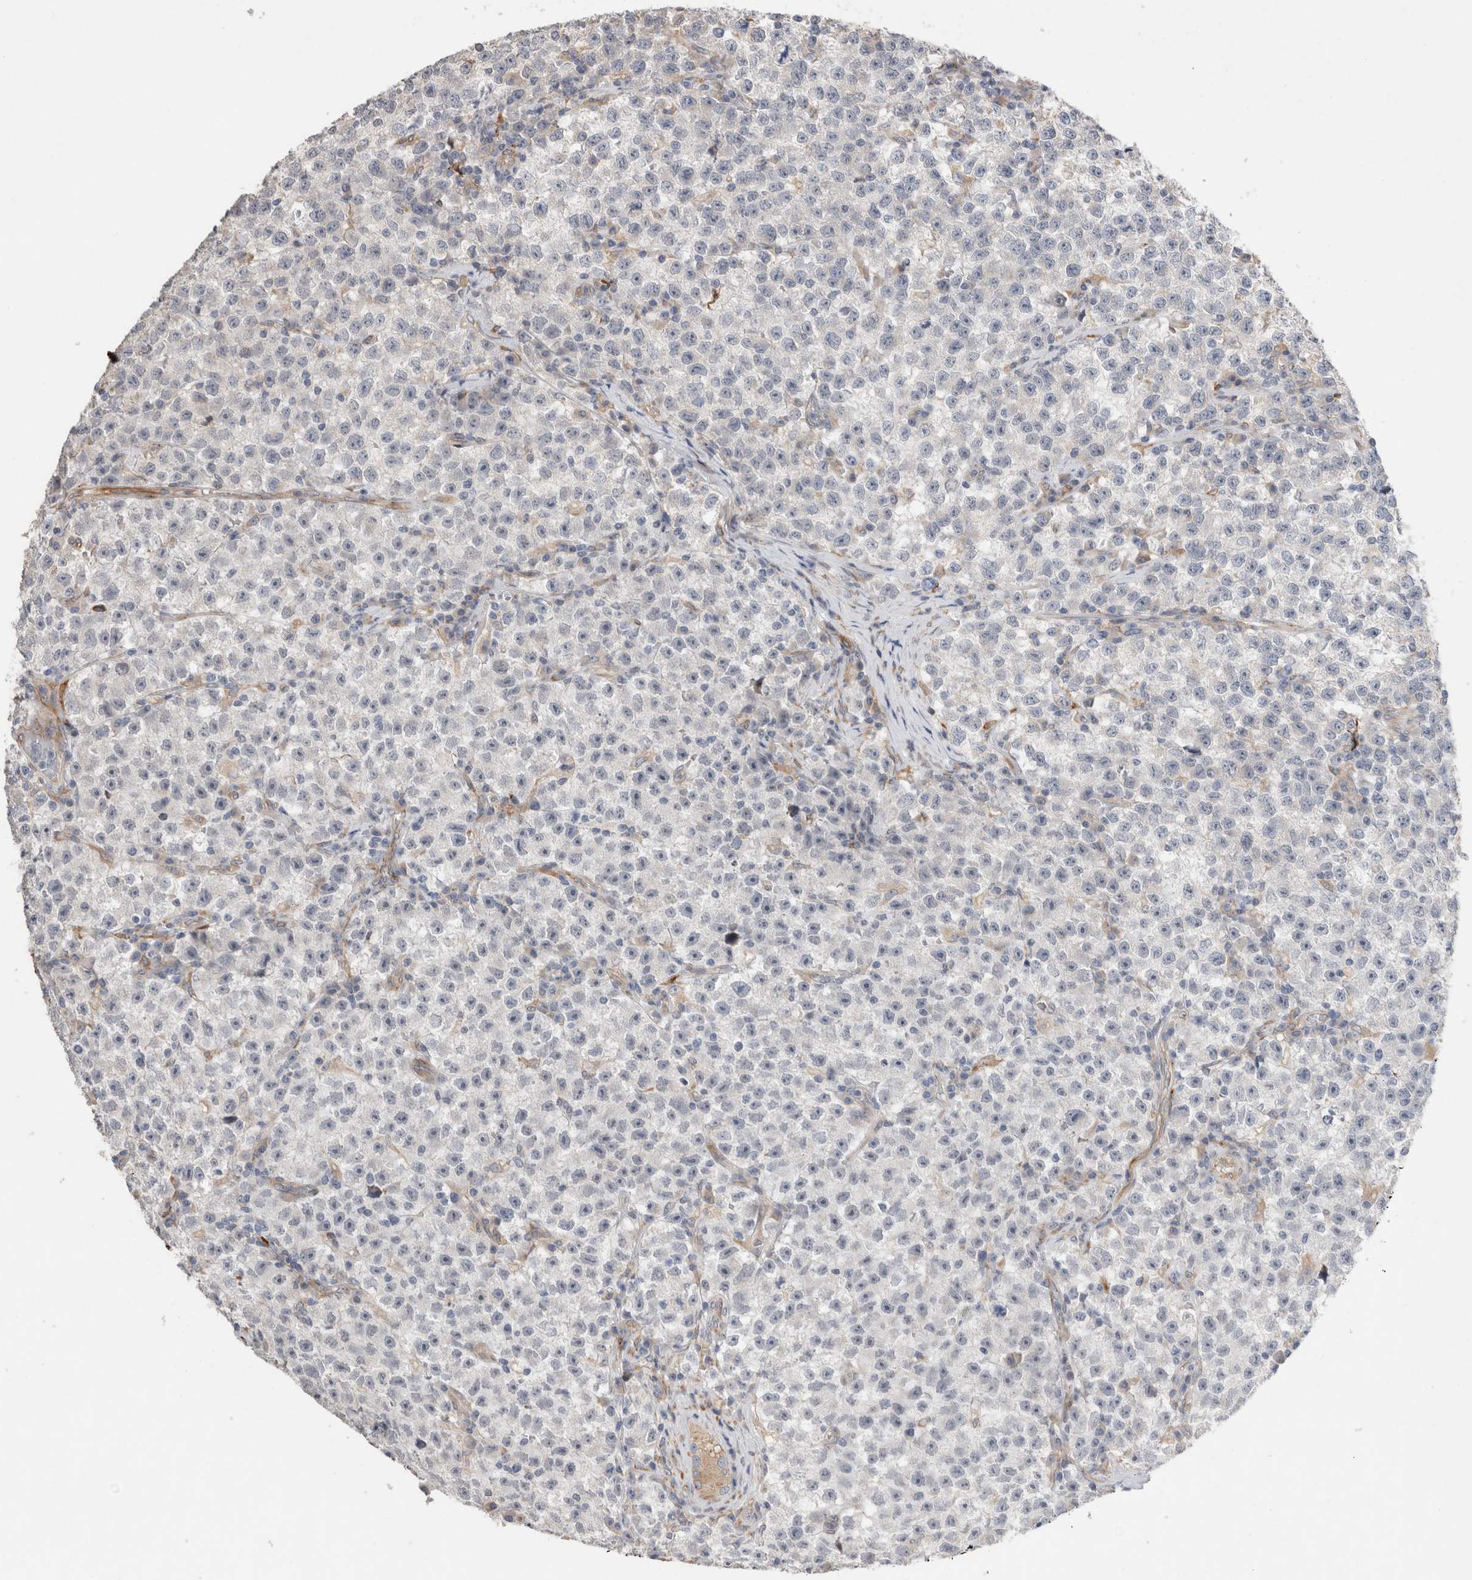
{"staining": {"intensity": "negative", "quantity": "none", "location": "none"}, "tissue": "testis cancer", "cell_type": "Tumor cells", "image_type": "cancer", "snomed": [{"axis": "morphology", "description": "Seminoma, NOS"}, {"axis": "topography", "description": "Testis"}], "caption": "This histopathology image is of testis cancer (seminoma) stained with IHC to label a protein in brown with the nuclei are counter-stained blue. There is no positivity in tumor cells.", "gene": "TRMT9B", "patient": {"sex": "male", "age": 22}}